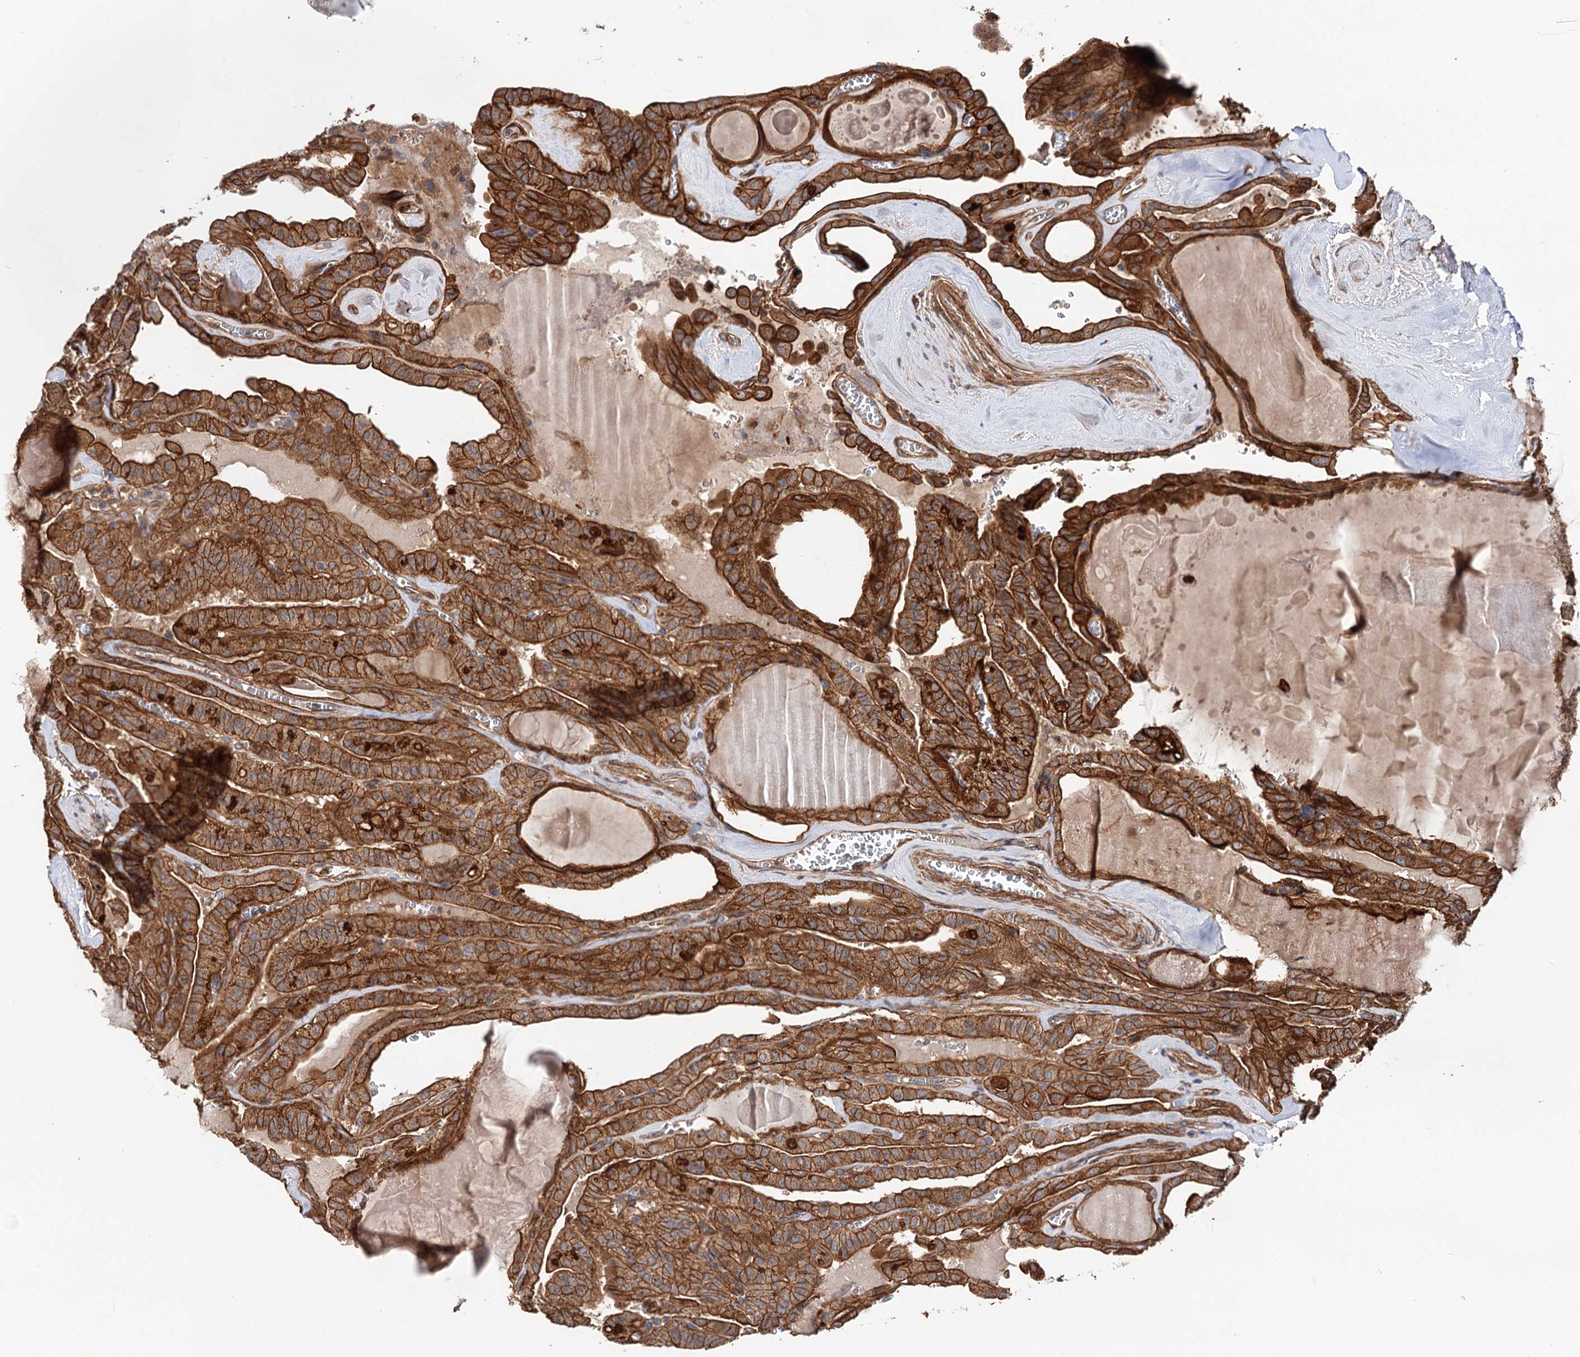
{"staining": {"intensity": "moderate", "quantity": ">75%", "location": "cytoplasmic/membranous"}, "tissue": "thyroid cancer", "cell_type": "Tumor cells", "image_type": "cancer", "snomed": [{"axis": "morphology", "description": "Papillary adenocarcinoma, NOS"}, {"axis": "topography", "description": "Thyroid gland"}], "caption": "Protein positivity by immunohistochemistry reveals moderate cytoplasmic/membranous staining in about >75% of tumor cells in thyroid cancer.", "gene": "CSAD", "patient": {"sex": "male", "age": 52}}